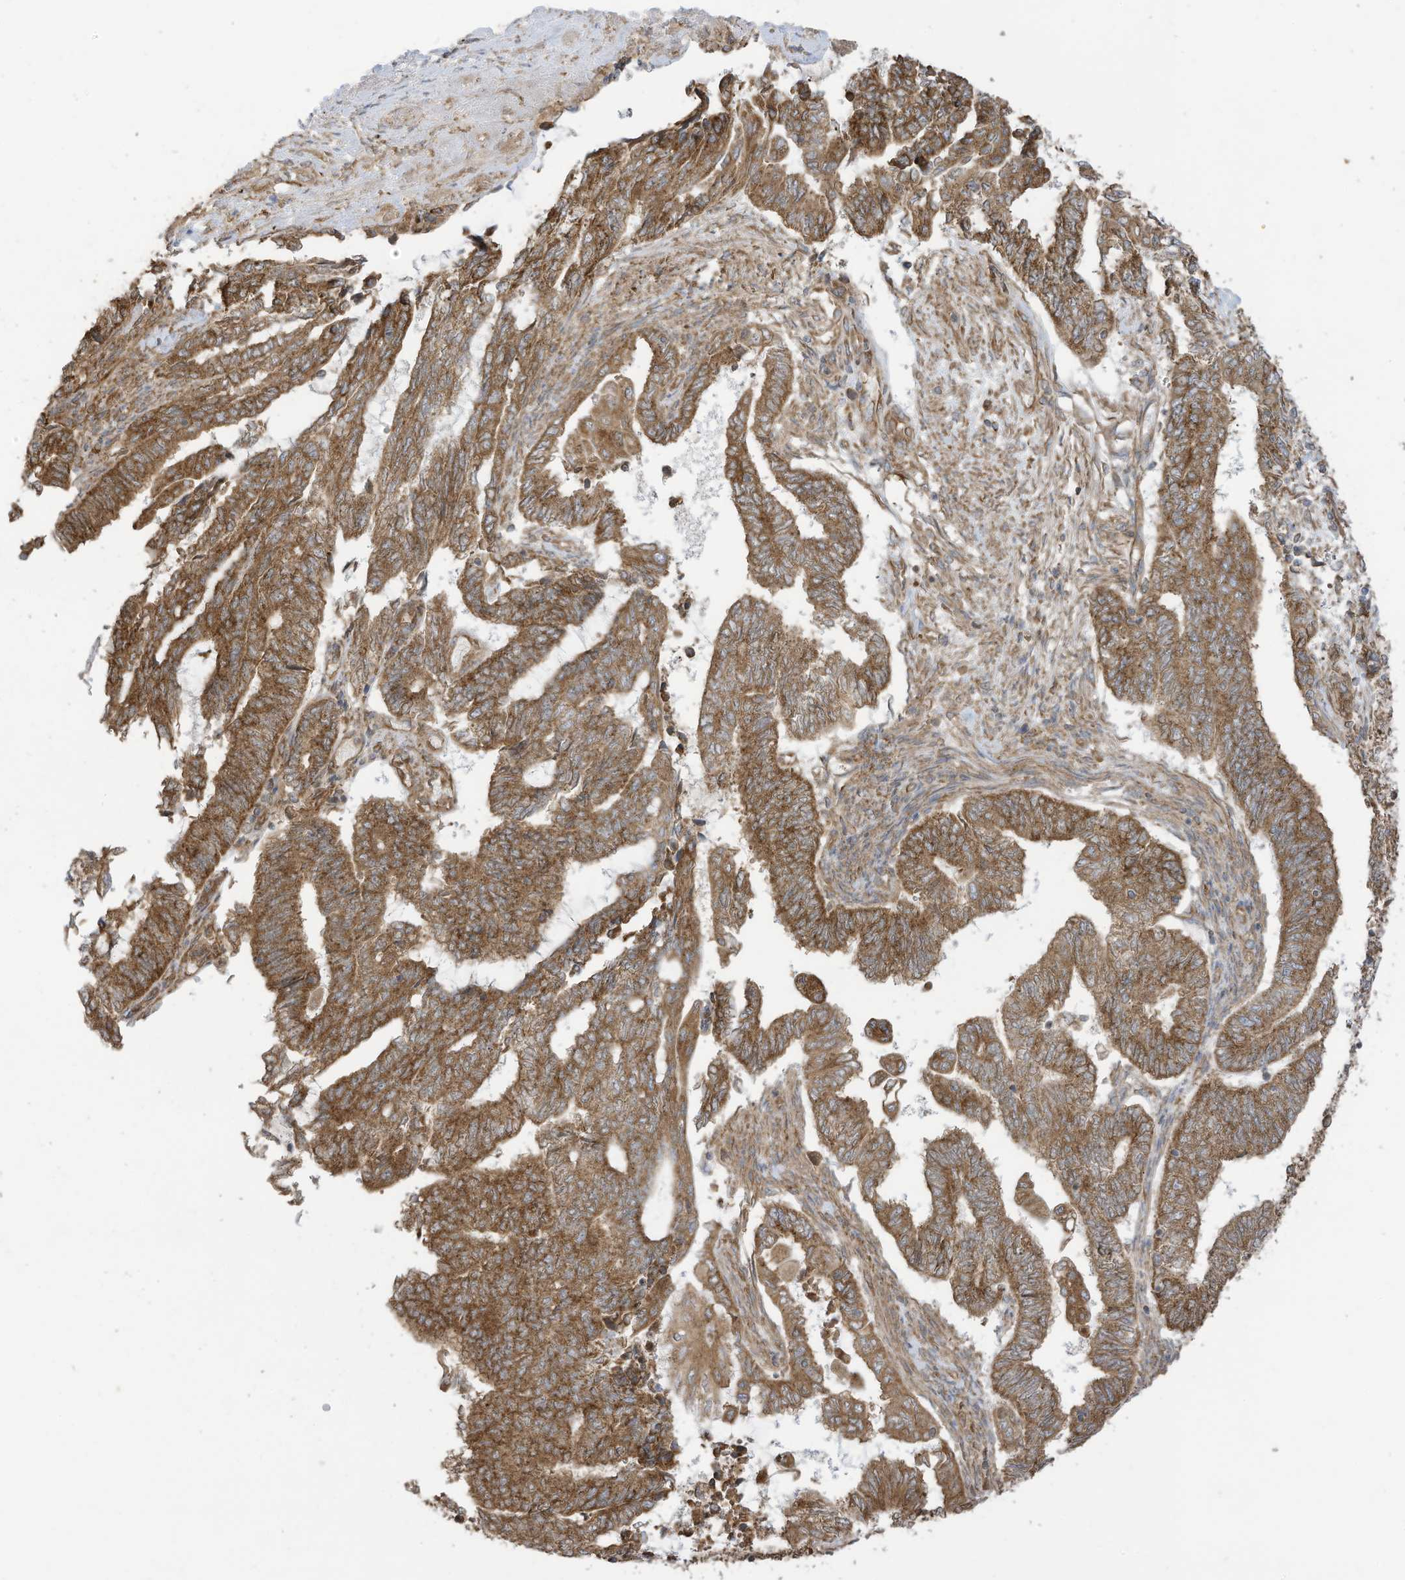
{"staining": {"intensity": "moderate", "quantity": ">75%", "location": "cytoplasmic/membranous"}, "tissue": "endometrial cancer", "cell_type": "Tumor cells", "image_type": "cancer", "snomed": [{"axis": "morphology", "description": "Adenocarcinoma, NOS"}, {"axis": "topography", "description": "Uterus"}, {"axis": "topography", "description": "Endometrium"}], "caption": "Endometrial cancer (adenocarcinoma) stained with a brown dye demonstrates moderate cytoplasmic/membranous positive expression in about >75% of tumor cells.", "gene": "CGAS", "patient": {"sex": "female", "age": 70}}